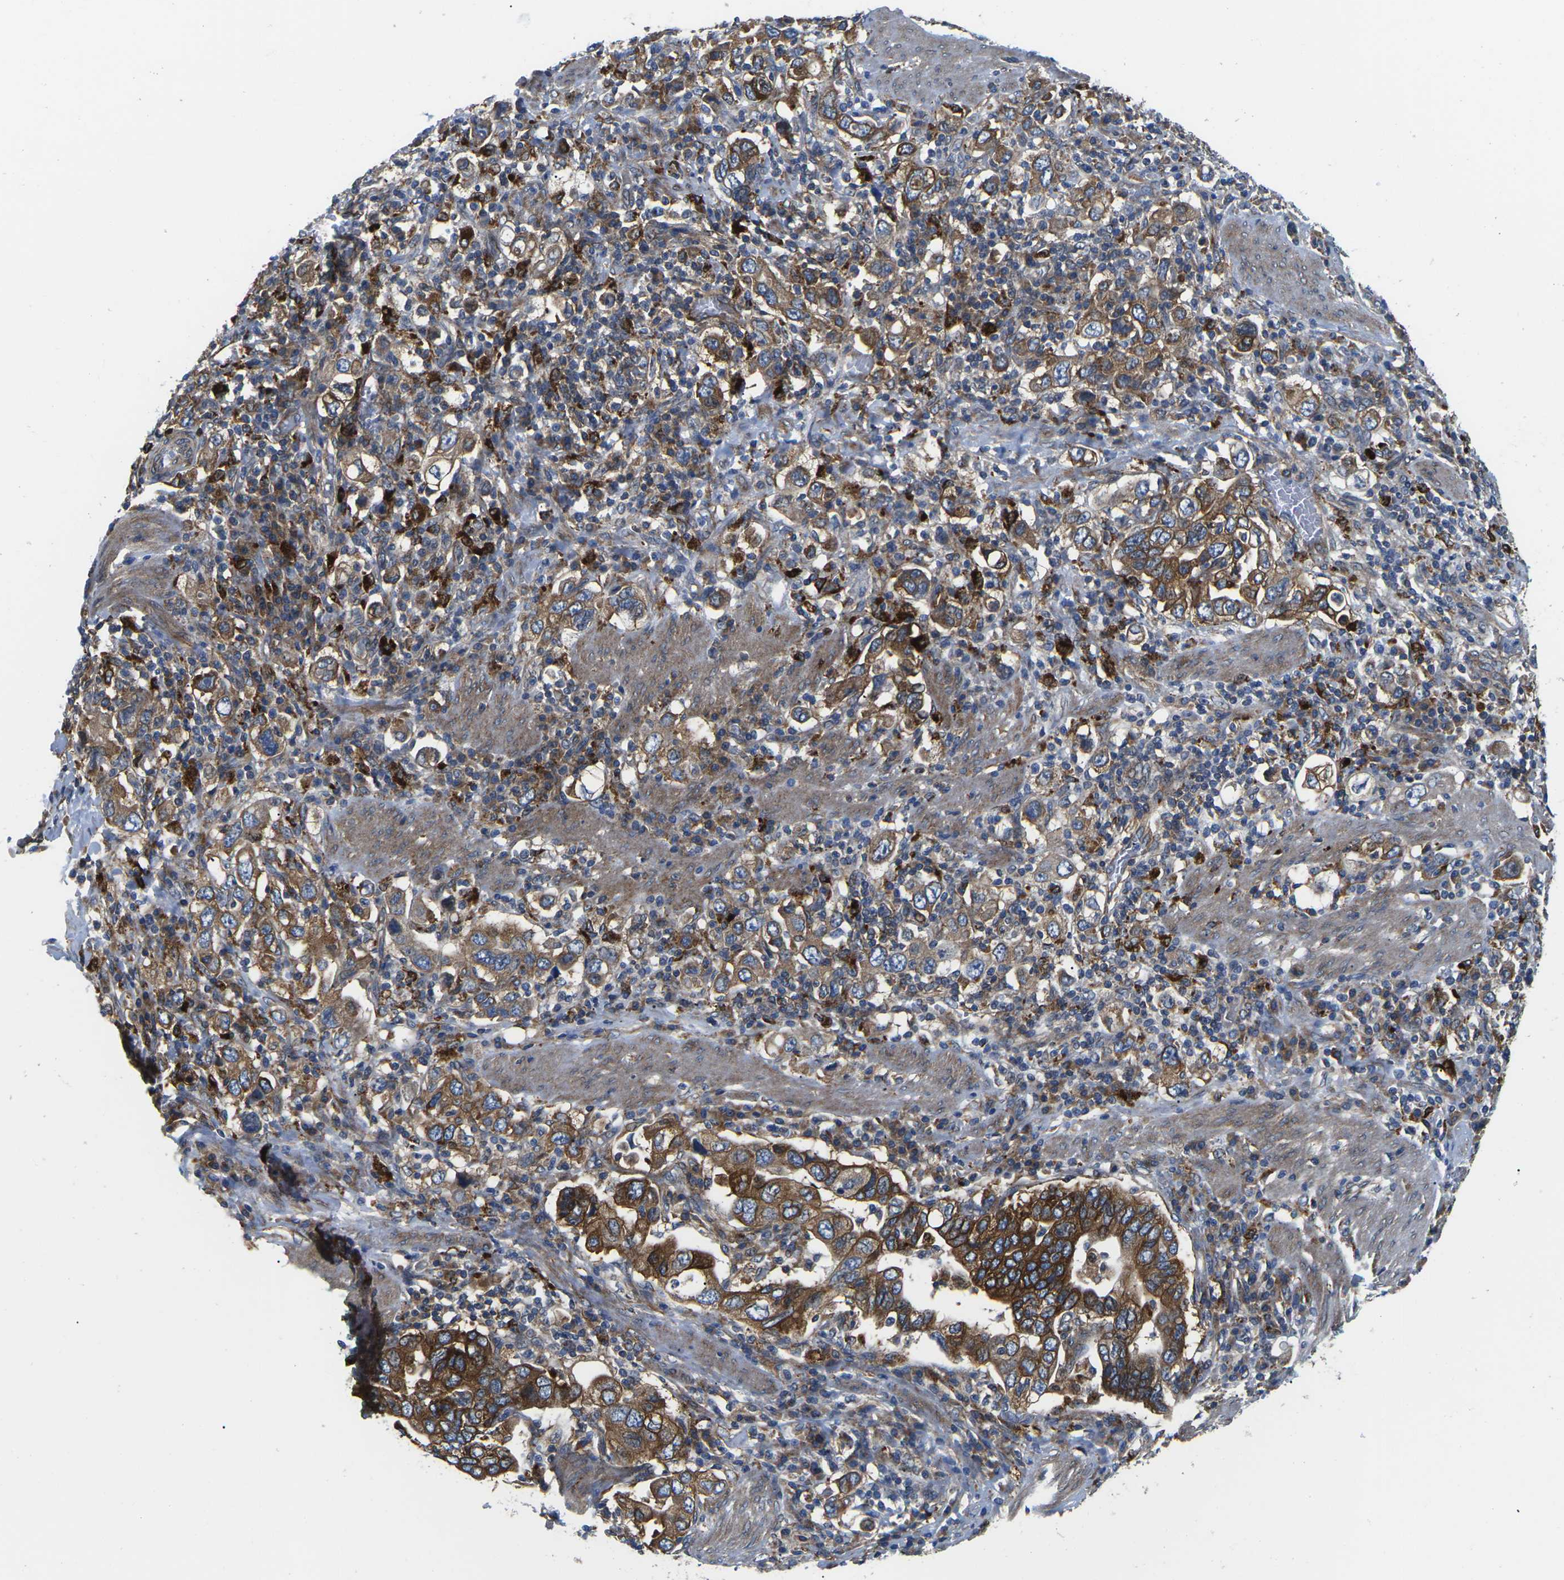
{"staining": {"intensity": "strong", "quantity": ">75%", "location": "cytoplasmic/membranous"}, "tissue": "stomach cancer", "cell_type": "Tumor cells", "image_type": "cancer", "snomed": [{"axis": "morphology", "description": "Adenocarcinoma, NOS"}, {"axis": "topography", "description": "Stomach, upper"}], "caption": "Immunohistochemistry (DAB) staining of human stomach cancer demonstrates strong cytoplasmic/membranous protein positivity in about >75% of tumor cells.", "gene": "DLG1", "patient": {"sex": "male", "age": 62}}